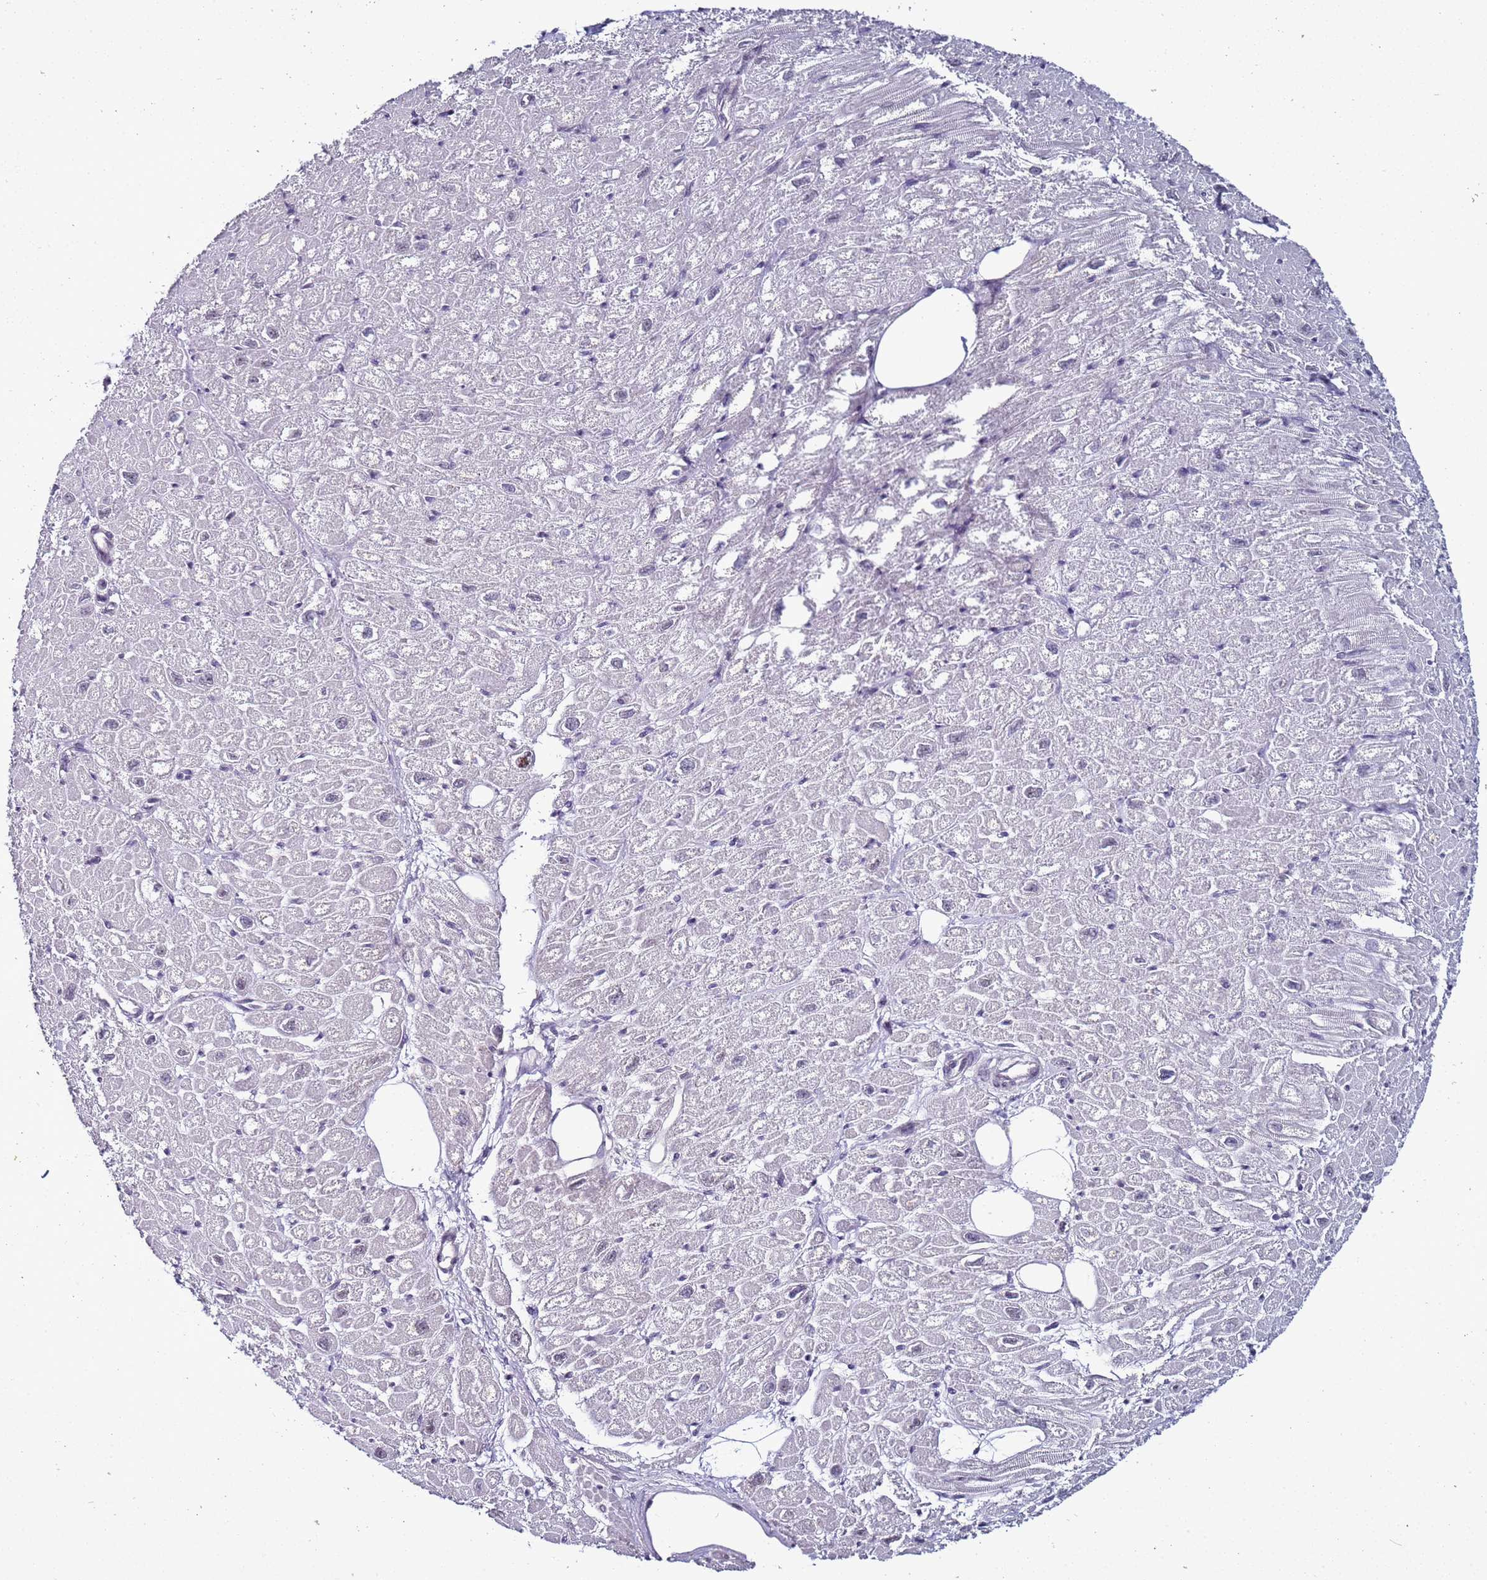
{"staining": {"intensity": "negative", "quantity": "none", "location": "none"}, "tissue": "heart muscle", "cell_type": "Cardiomyocytes", "image_type": "normal", "snomed": [{"axis": "morphology", "description": "Normal tissue, NOS"}, {"axis": "topography", "description": "Heart"}], "caption": "Protein analysis of unremarkable heart muscle exhibits no significant expression in cardiomyocytes. (Brightfield microscopy of DAB IHC at high magnification).", "gene": "PSMA7", "patient": {"sex": "male", "age": 50}}